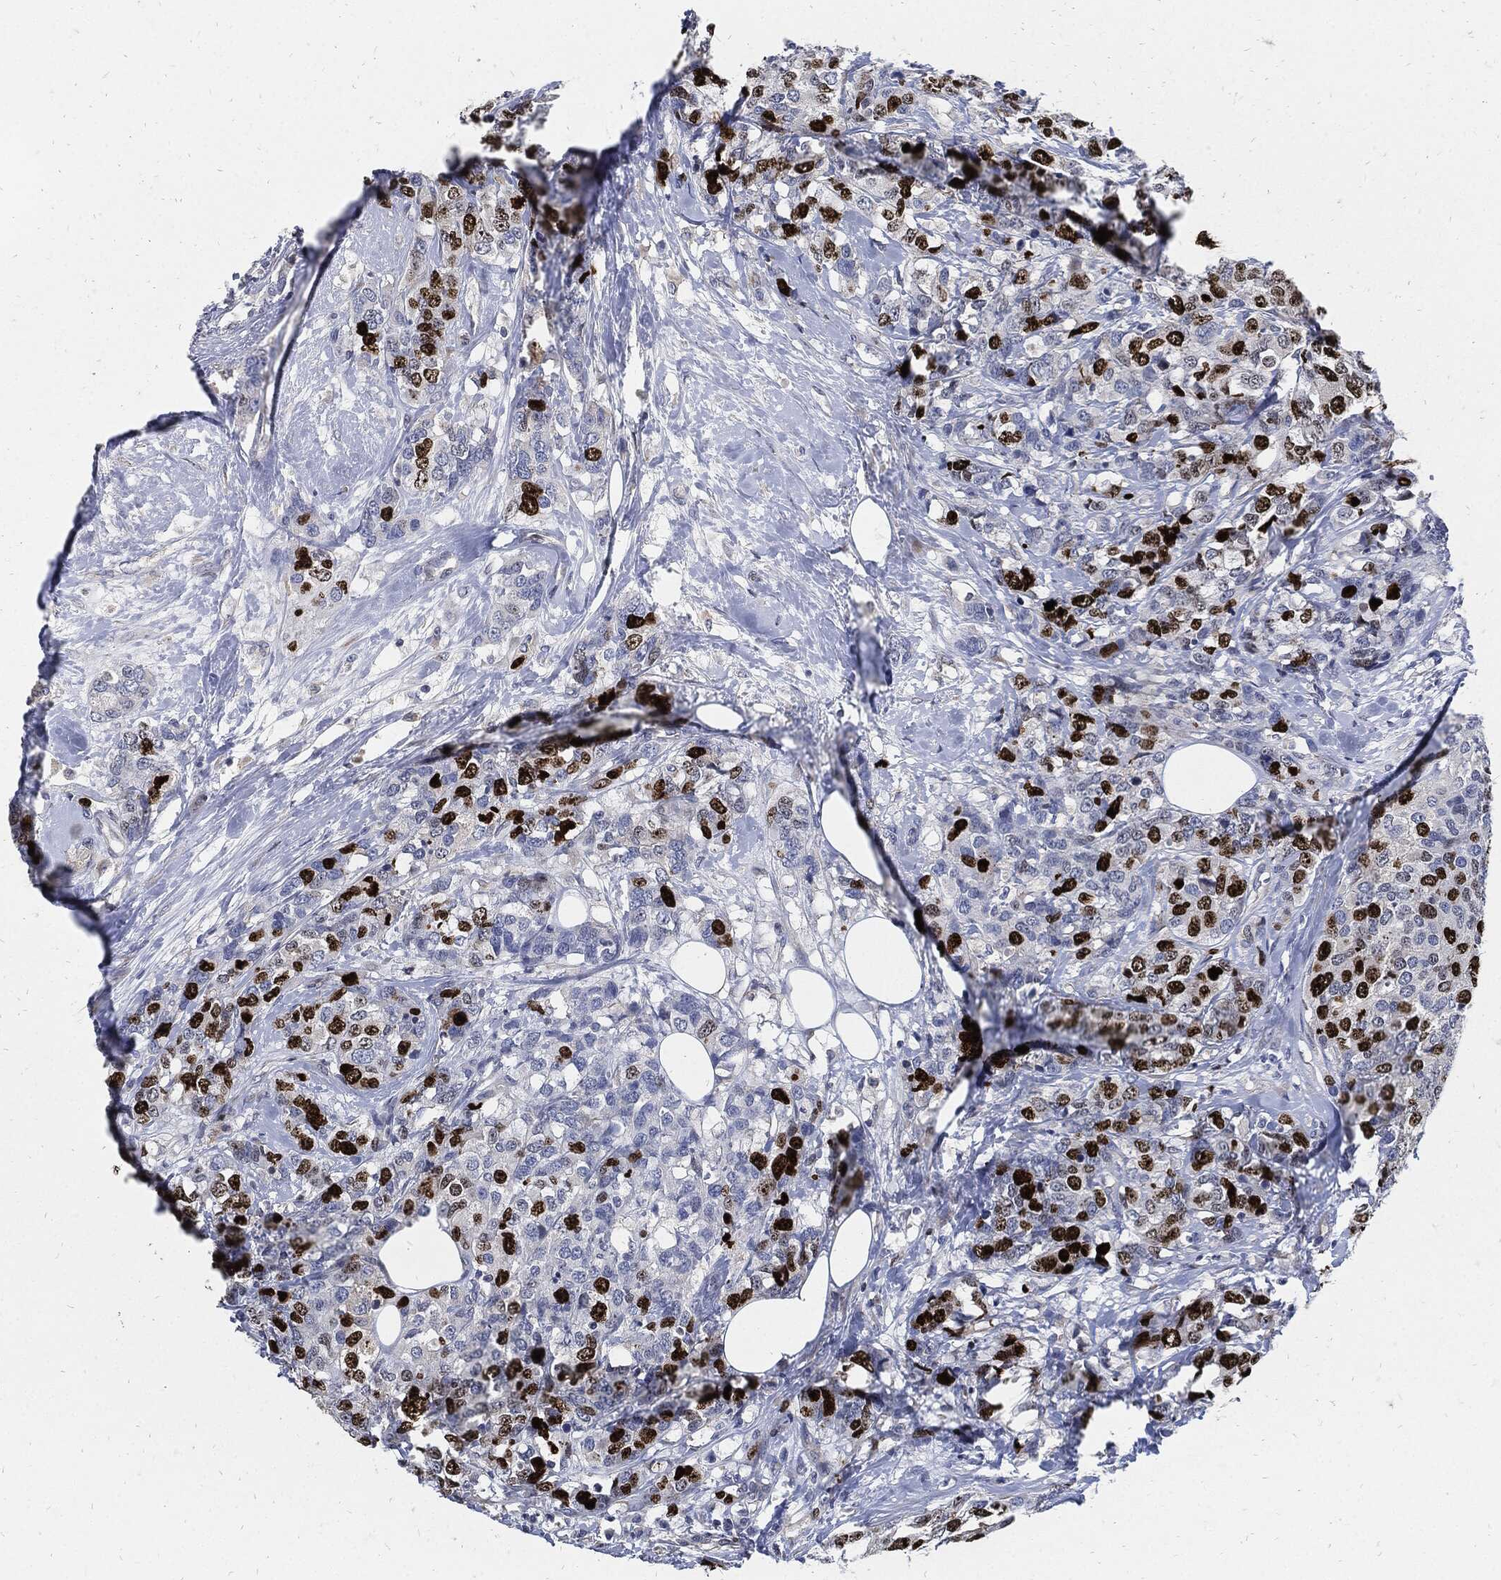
{"staining": {"intensity": "strong", "quantity": "25%-75%", "location": "nuclear"}, "tissue": "breast cancer", "cell_type": "Tumor cells", "image_type": "cancer", "snomed": [{"axis": "morphology", "description": "Lobular carcinoma"}, {"axis": "topography", "description": "Breast"}], "caption": "Protein staining by immunohistochemistry shows strong nuclear staining in about 25%-75% of tumor cells in lobular carcinoma (breast).", "gene": "MKI67", "patient": {"sex": "female", "age": 59}}